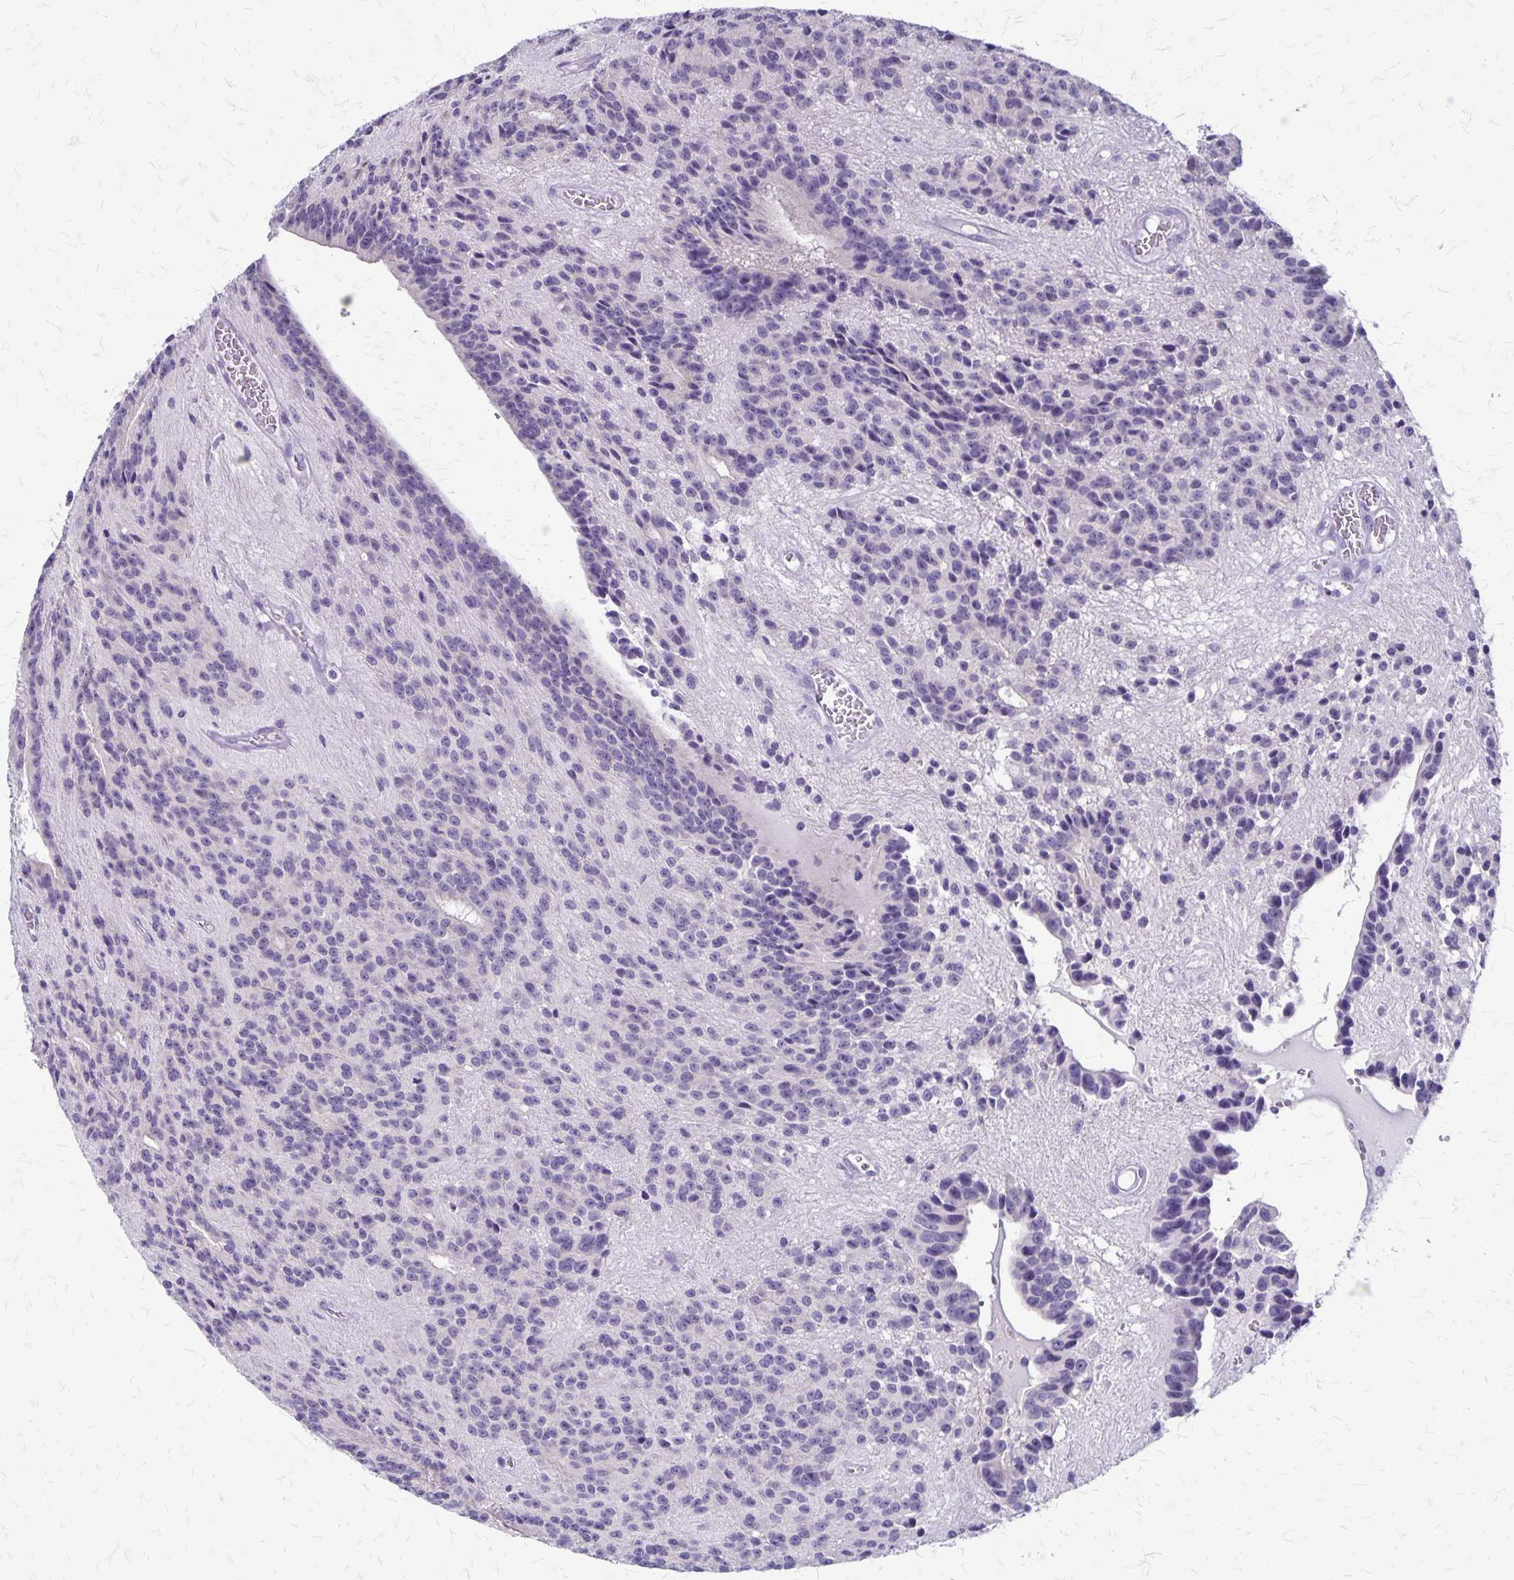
{"staining": {"intensity": "negative", "quantity": "none", "location": "none"}, "tissue": "glioma", "cell_type": "Tumor cells", "image_type": "cancer", "snomed": [{"axis": "morphology", "description": "Glioma, malignant, Low grade"}, {"axis": "topography", "description": "Brain"}], "caption": "IHC micrograph of neoplastic tissue: malignant glioma (low-grade) stained with DAB displays no significant protein staining in tumor cells.", "gene": "PLXNB3", "patient": {"sex": "male", "age": 31}}